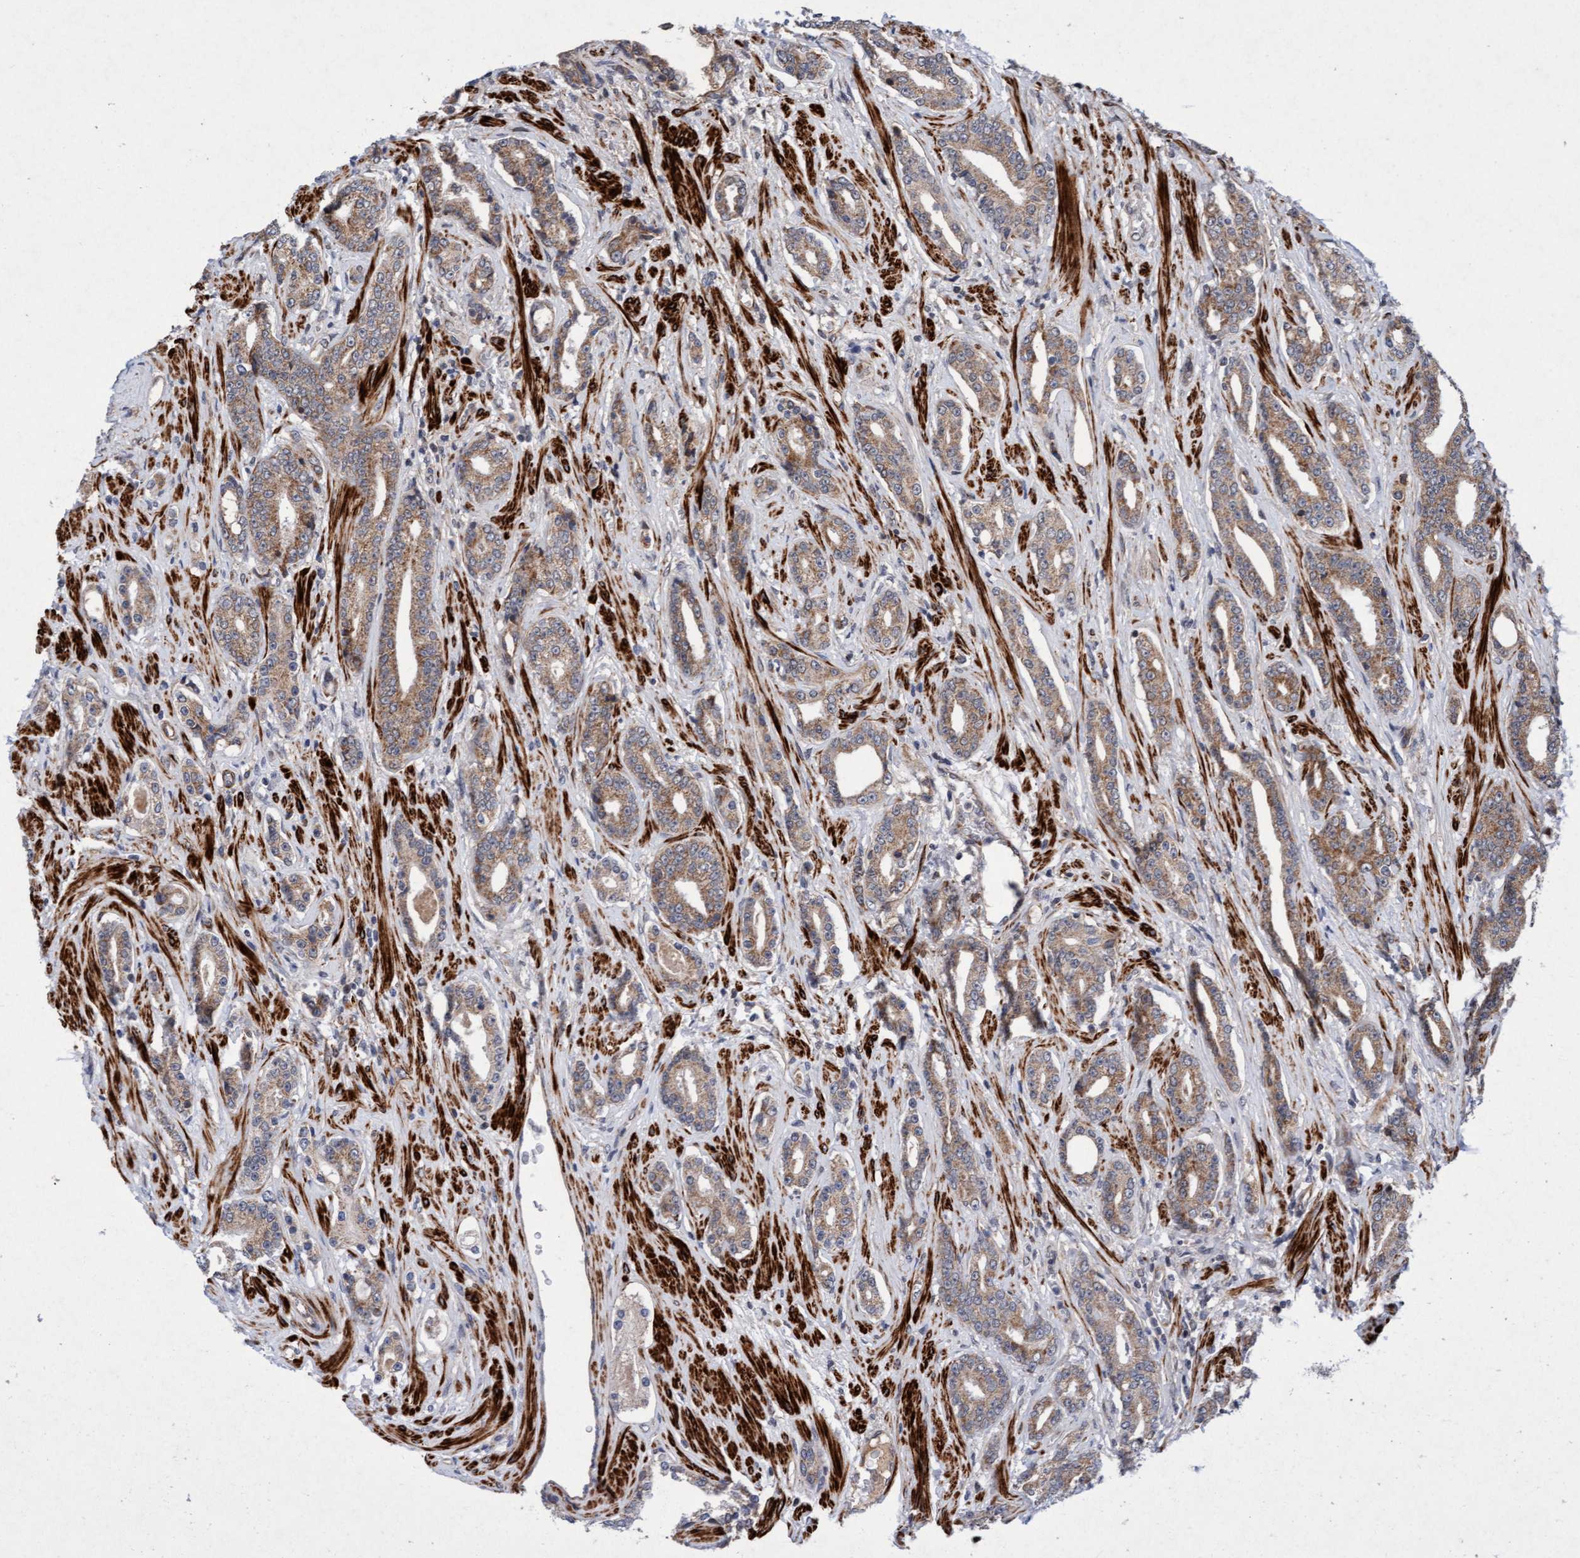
{"staining": {"intensity": "weak", "quantity": ">75%", "location": "cytoplasmic/membranous"}, "tissue": "prostate cancer", "cell_type": "Tumor cells", "image_type": "cancer", "snomed": [{"axis": "morphology", "description": "Adenocarcinoma, High grade"}, {"axis": "topography", "description": "Prostate"}], "caption": "High-grade adenocarcinoma (prostate) was stained to show a protein in brown. There is low levels of weak cytoplasmic/membranous staining in approximately >75% of tumor cells.", "gene": "TMEM70", "patient": {"sex": "male", "age": 71}}